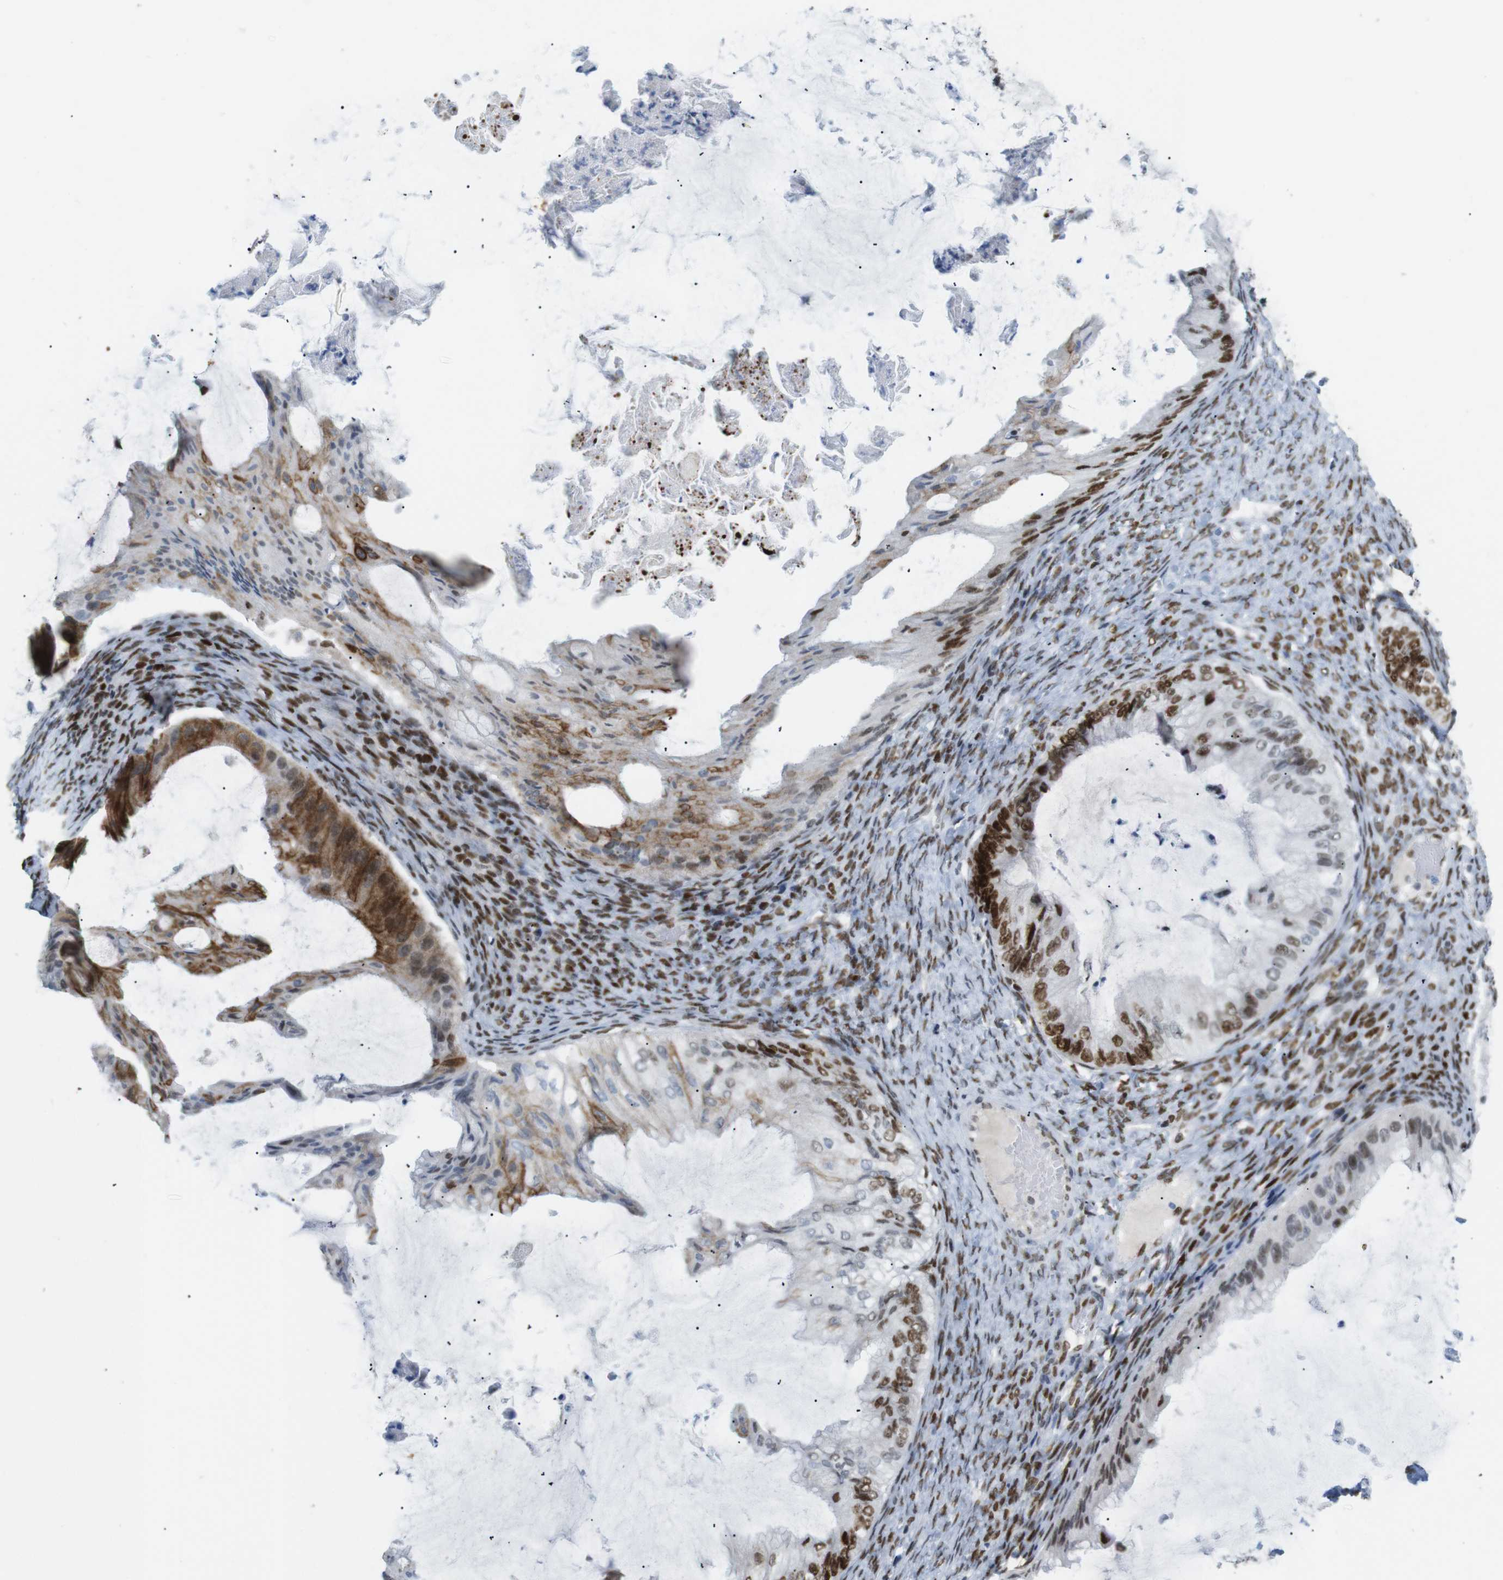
{"staining": {"intensity": "strong", "quantity": "25%-75%", "location": "cytoplasmic/membranous,nuclear"}, "tissue": "ovarian cancer", "cell_type": "Tumor cells", "image_type": "cancer", "snomed": [{"axis": "morphology", "description": "Cystadenocarcinoma, mucinous, NOS"}, {"axis": "topography", "description": "Ovary"}], "caption": "High-magnification brightfield microscopy of ovarian mucinous cystadenocarcinoma stained with DAB (brown) and counterstained with hematoxylin (blue). tumor cells exhibit strong cytoplasmic/membranous and nuclear positivity is seen in about25%-75% of cells.", "gene": "RIOX2", "patient": {"sex": "female", "age": 61}}